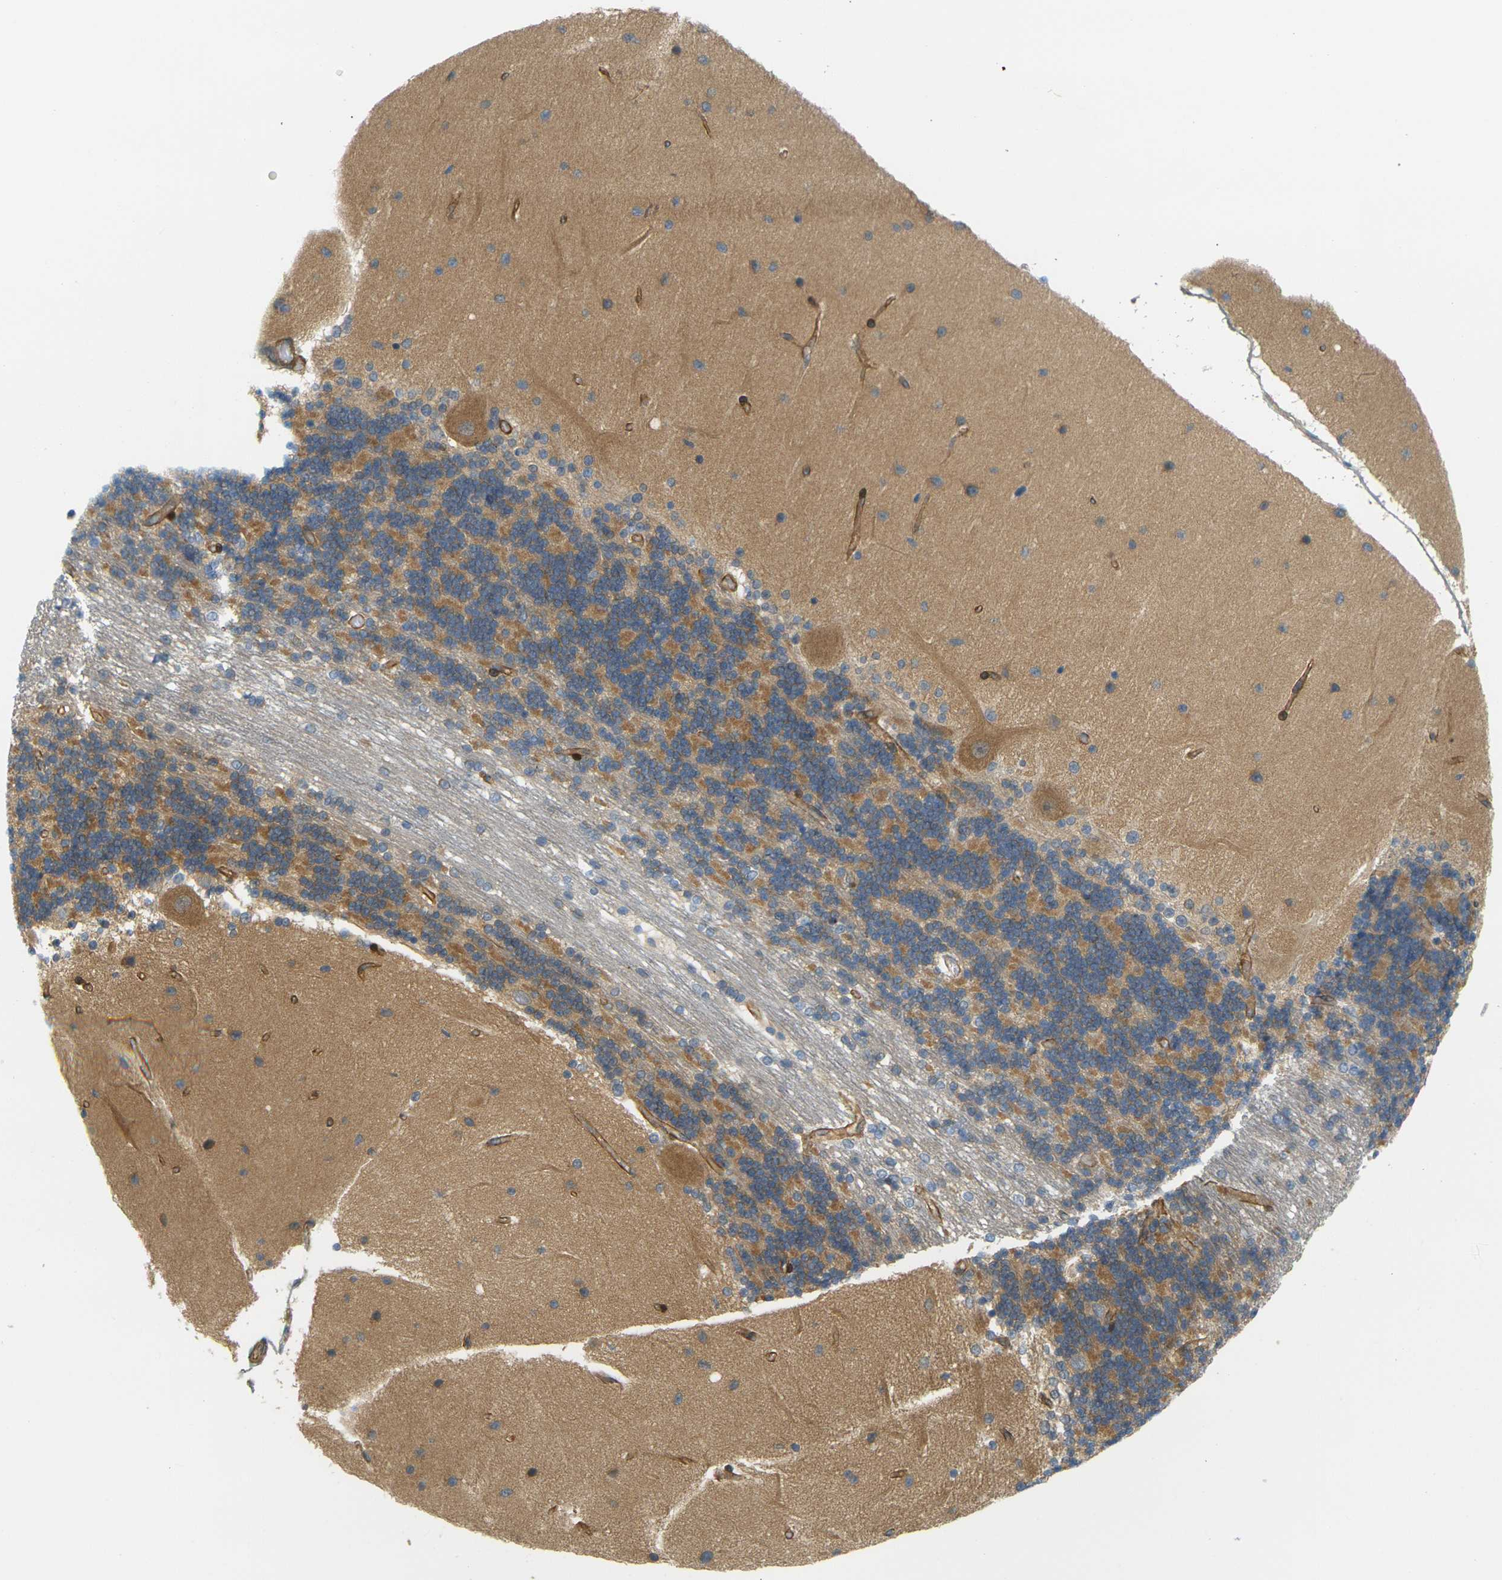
{"staining": {"intensity": "moderate", "quantity": ">75%", "location": "cytoplasmic/membranous"}, "tissue": "cerebellum", "cell_type": "Cells in granular layer", "image_type": "normal", "snomed": [{"axis": "morphology", "description": "Normal tissue, NOS"}, {"axis": "topography", "description": "Cerebellum"}], "caption": "A brown stain highlights moderate cytoplasmic/membranous positivity of a protein in cells in granular layer of benign human cerebellum.", "gene": "CYTH3", "patient": {"sex": "female", "age": 54}}